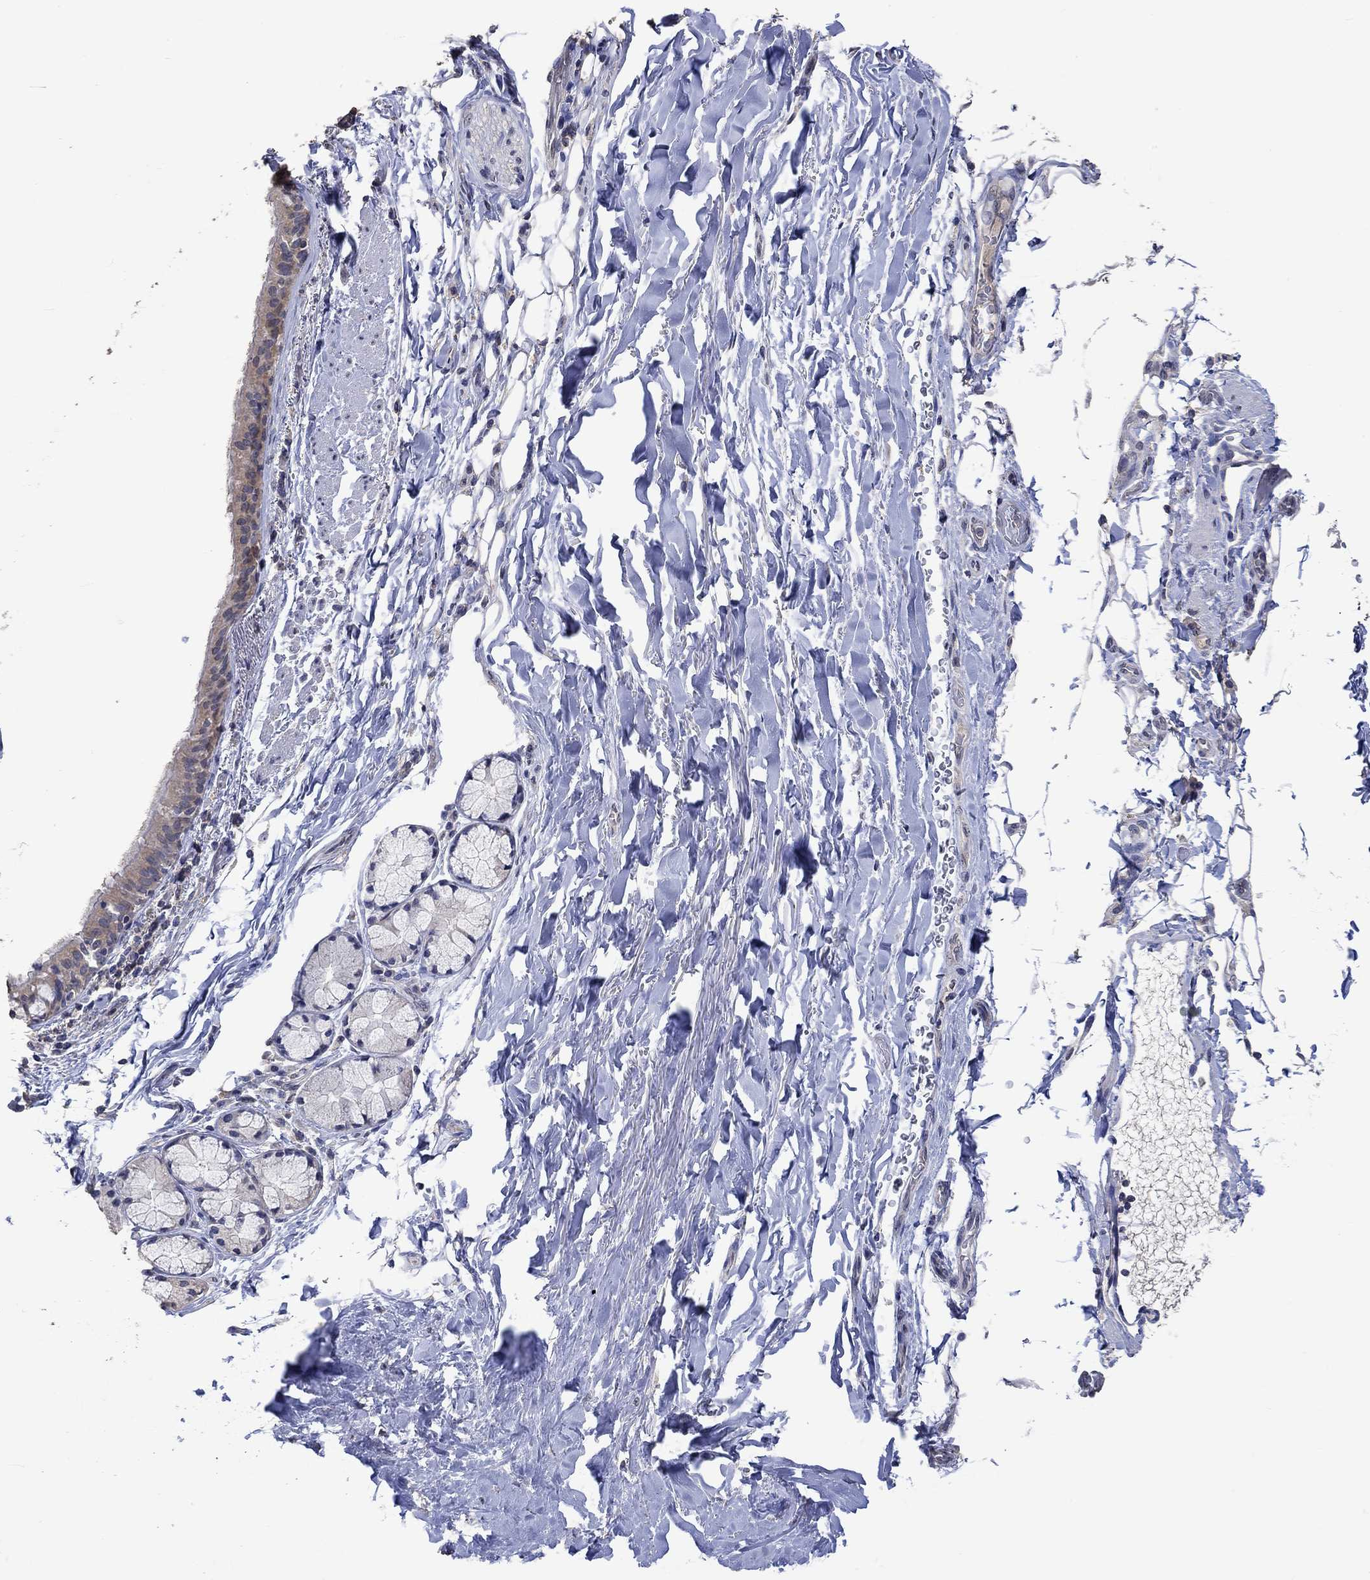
{"staining": {"intensity": "weak", "quantity": "<25%", "location": "cytoplasmic/membranous"}, "tissue": "bronchus", "cell_type": "Respiratory epithelial cells", "image_type": "normal", "snomed": [{"axis": "morphology", "description": "Normal tissue, NOS"}, {"axis": "morphology", "description": "Squamous cell carcinoma, NOS"}, {"axis": "topography", "description": "Bronchus"}, {"axis": "topography", "description": "Lung"}], "caption": "Respiratory epithelial cells are negative for protein expression in benign human bronchus. (DAB (3,3'-diaminobenzidine) immunohistochemistry (IHC), high magnification).", "gene": "PTPN20", "patient": {"sex": "male", "age": 69}}